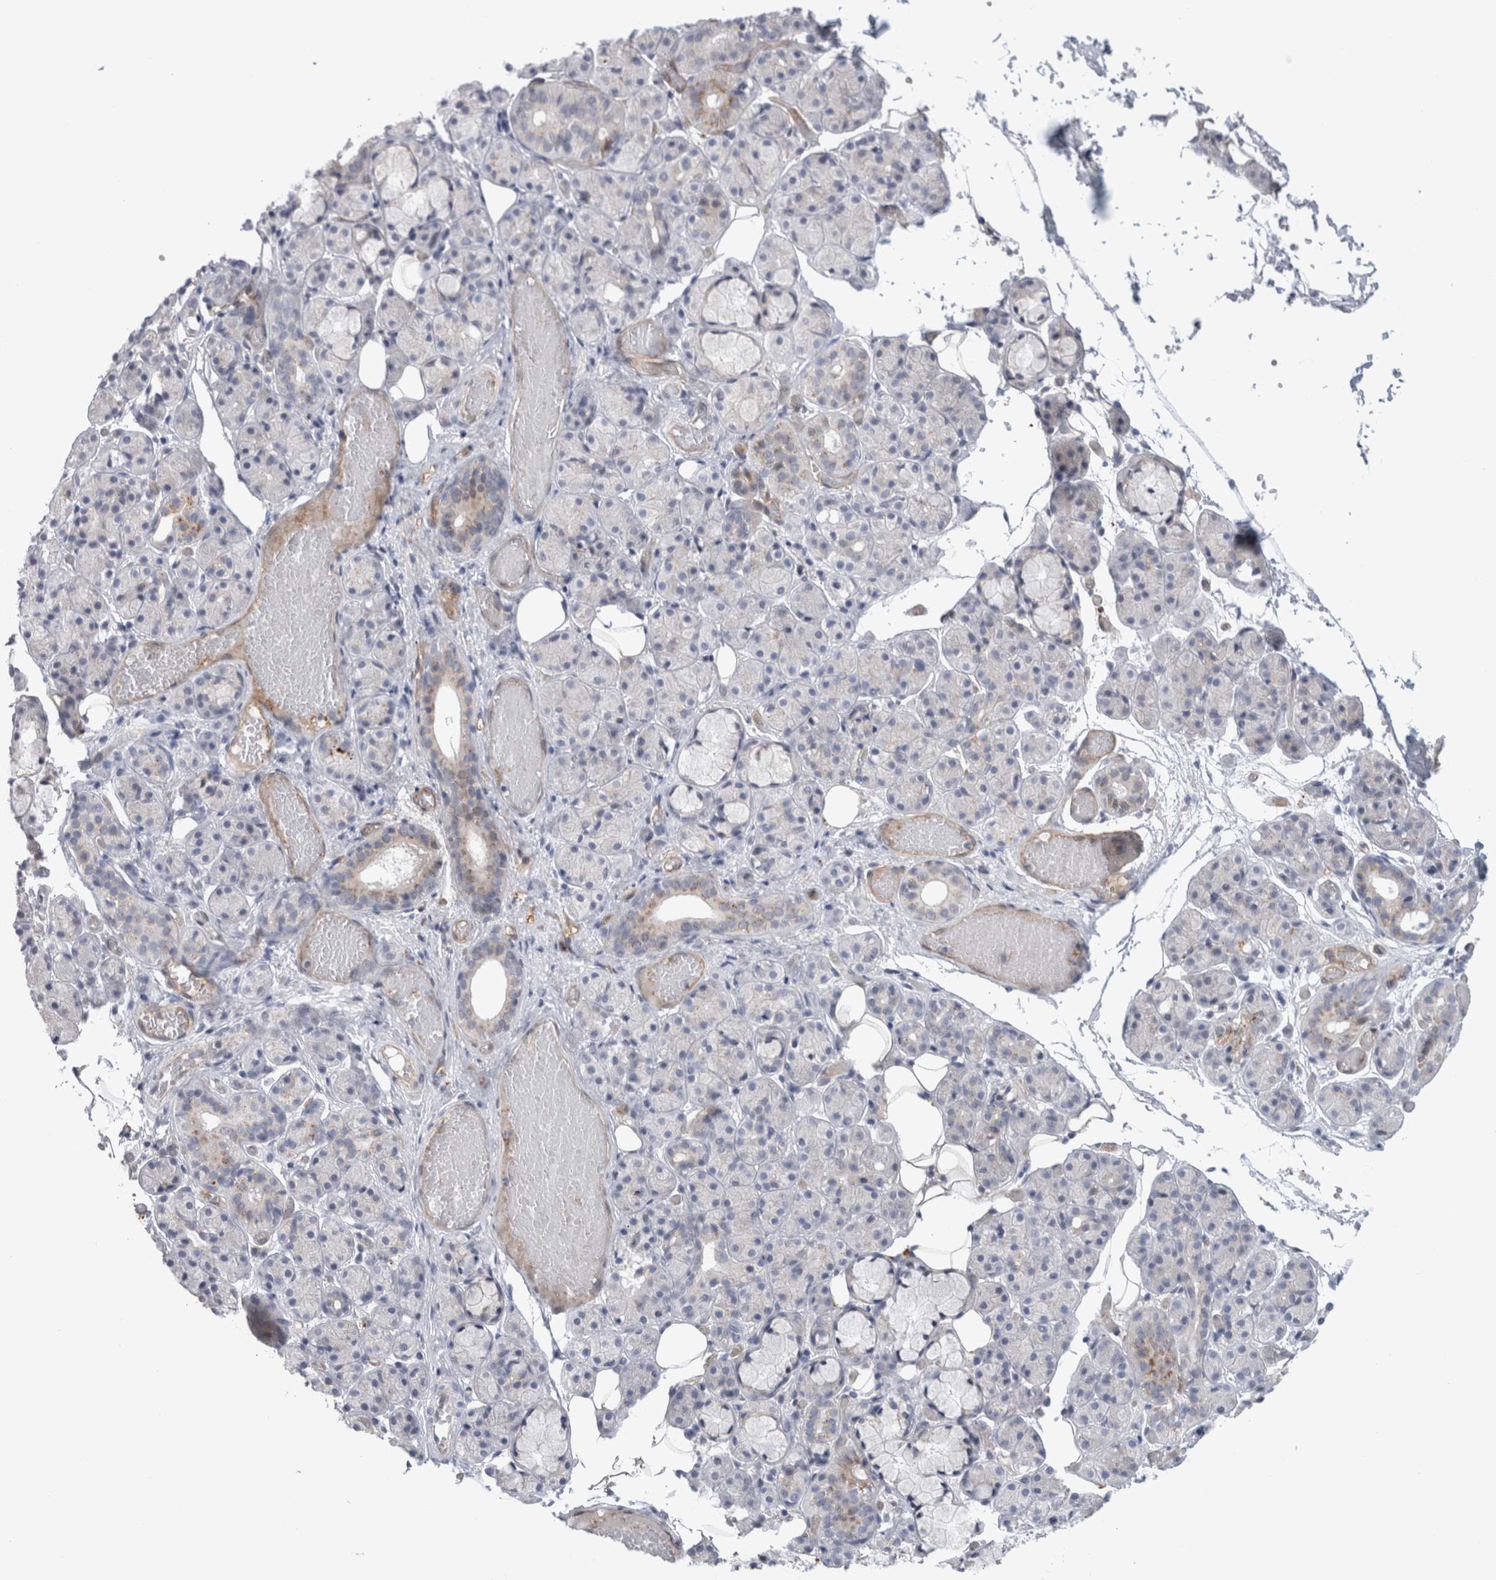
{"staining": {"intensity": "weak", "quantity": "<25%", "location": "cytoplasmic/membranous"}, "tissue": "salivary gland", "cell_type": "Glandular cells", "image_type": "normal", "snomed": [{"axis": "morphology", "description": "Normal tissue, NOS"}, {"axis": "topography", "description": "Salivary gland"}], "caption": "Glandular cells show no significant protein staining in benign salivary gland. Nuclei are stained in blue.", "gene": "ANKMY1", "patient": {"sex": "male", "age": 63}}